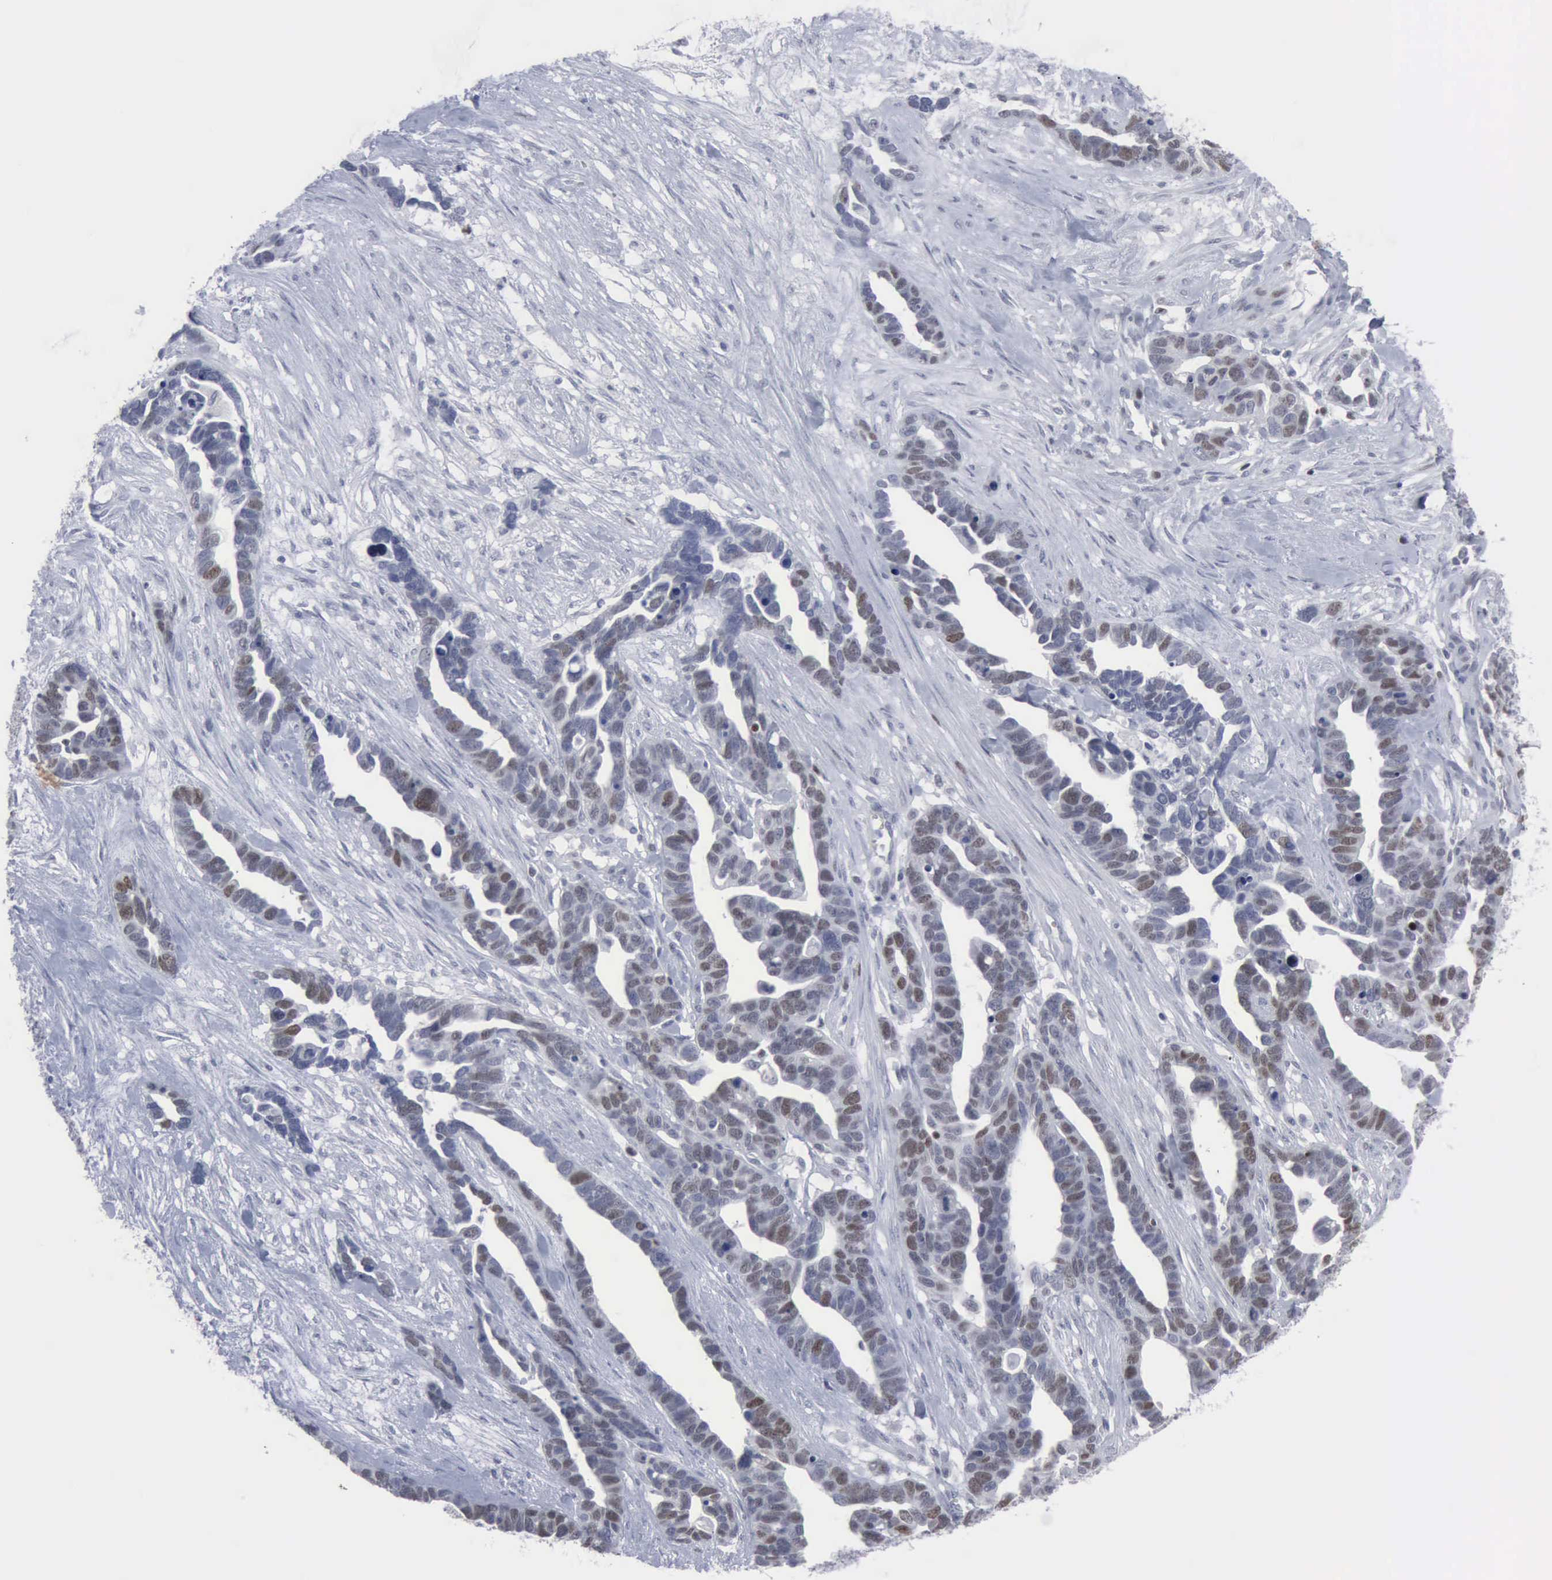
{"staining": {"intensity": "weak", "quantity": "25%-75%", "location": "nuclear"}, "tissue": "ovarian cancer", "cell_type": "Tumor cells", "image_type": "cancer", "snomed": [{"axis": "morphology", "description": "Cystadenocarcinoma, serous, NOS"}, {"axis": "topography", "description": "Ovary"}], "caption": "Brown immunohistochemical staining in ovarian serous cystadenocarcinoma reveals weak nuclear positivity in about 25%-75% of tumor cells.", "gene": "MCM5", "patient": {"sex": "female", "age": 54}}